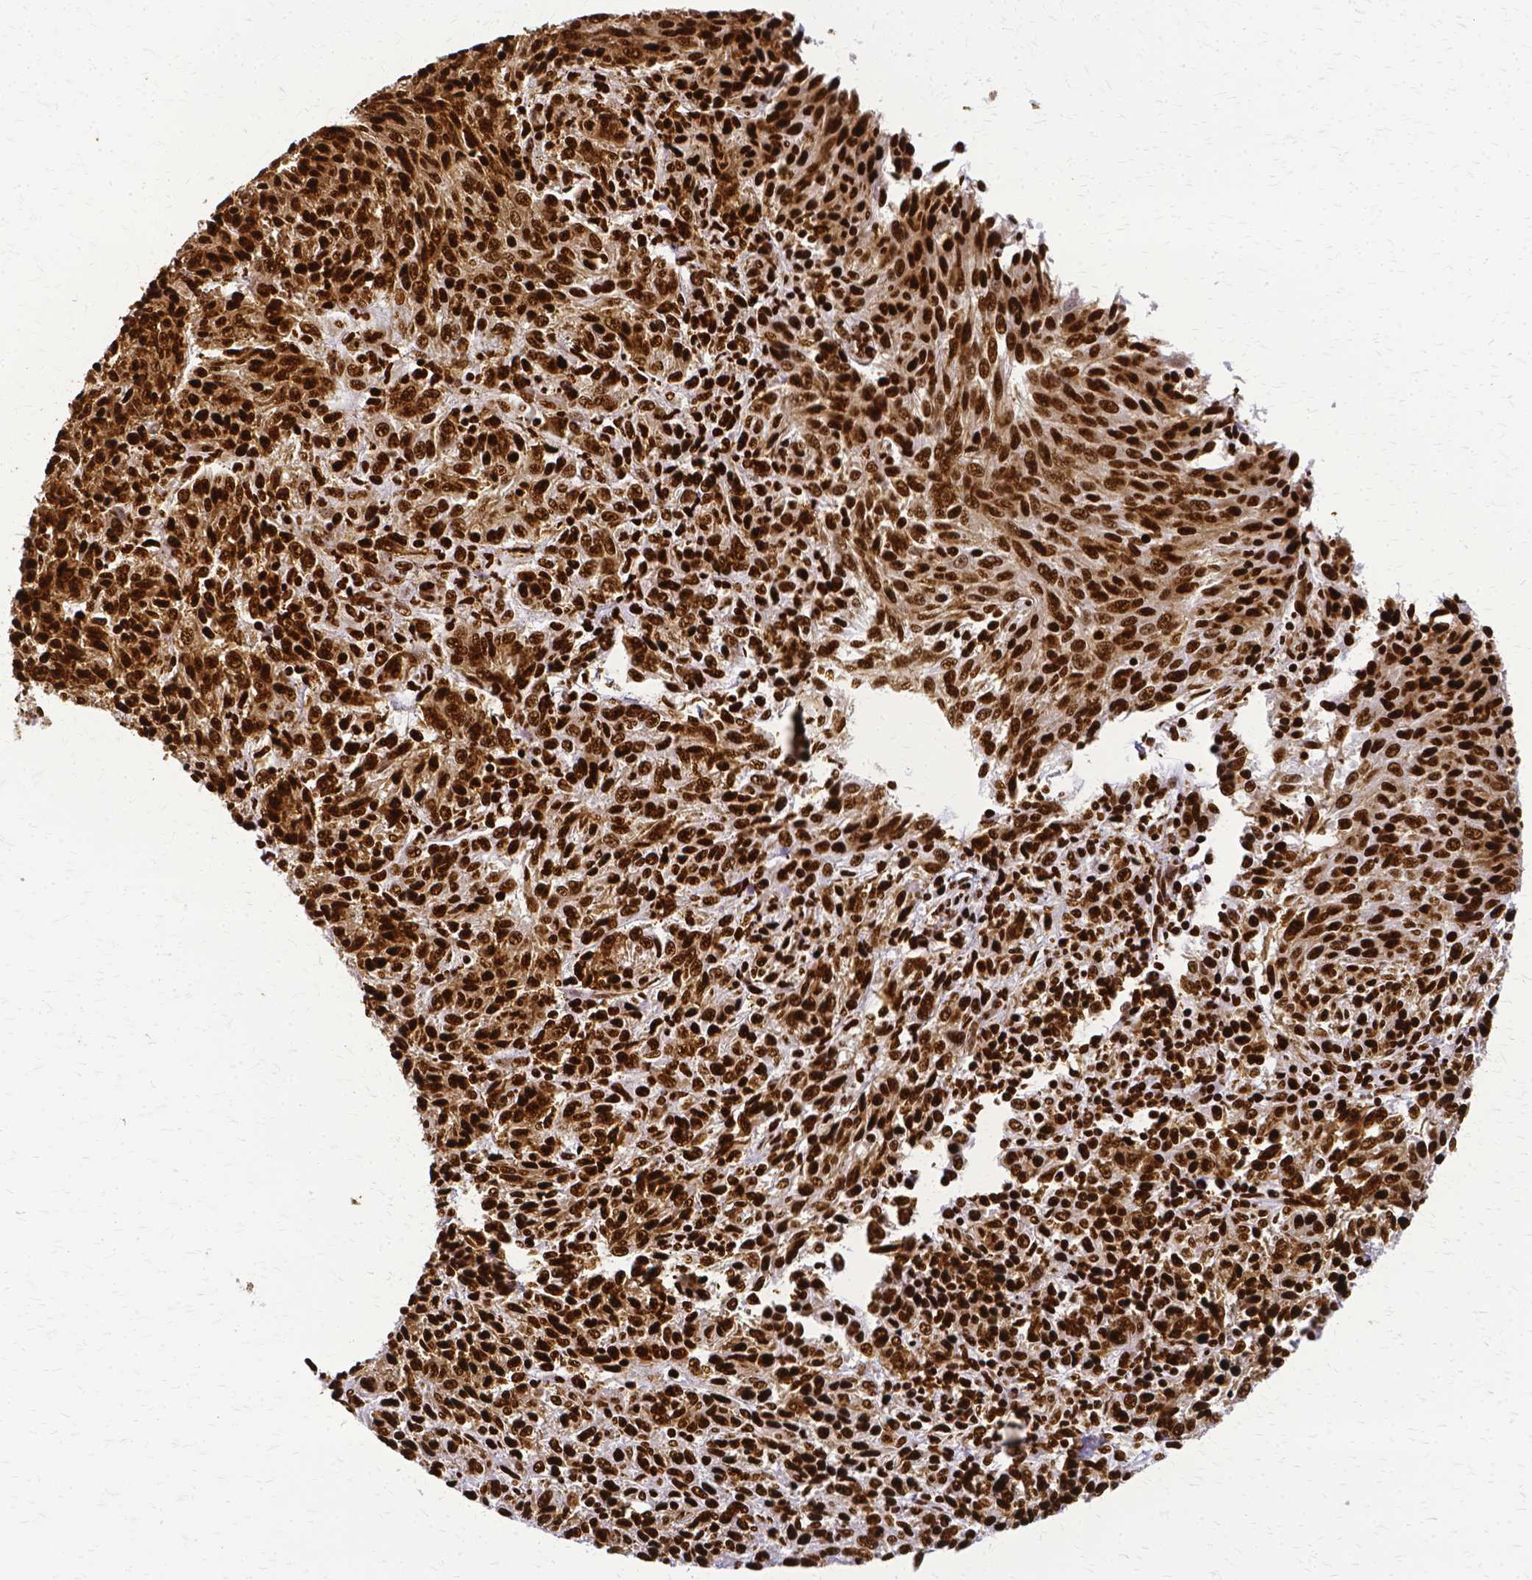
{"staining": {"intensity": "strong", "quantity": ">75%", "location": "cytoplasmic/membranous,nuclear"}, "tissue": "melanoma", "cell_type": "Tumor cells", "image_type": "cancer", "snomed": [{"axis": "morphology", "description": "Malignant melanoma, NOS"}, {"axis": "topography", "description": "Skin"}], "caption": "Melanoma was stained to show a protein in brown. There is high levels of strong cytoplasmic/membranous and nuclear expression in approximately >75% of tumor cells.", "gene": "SFPQ", "patient": {"sex": "female", "age": 72}}